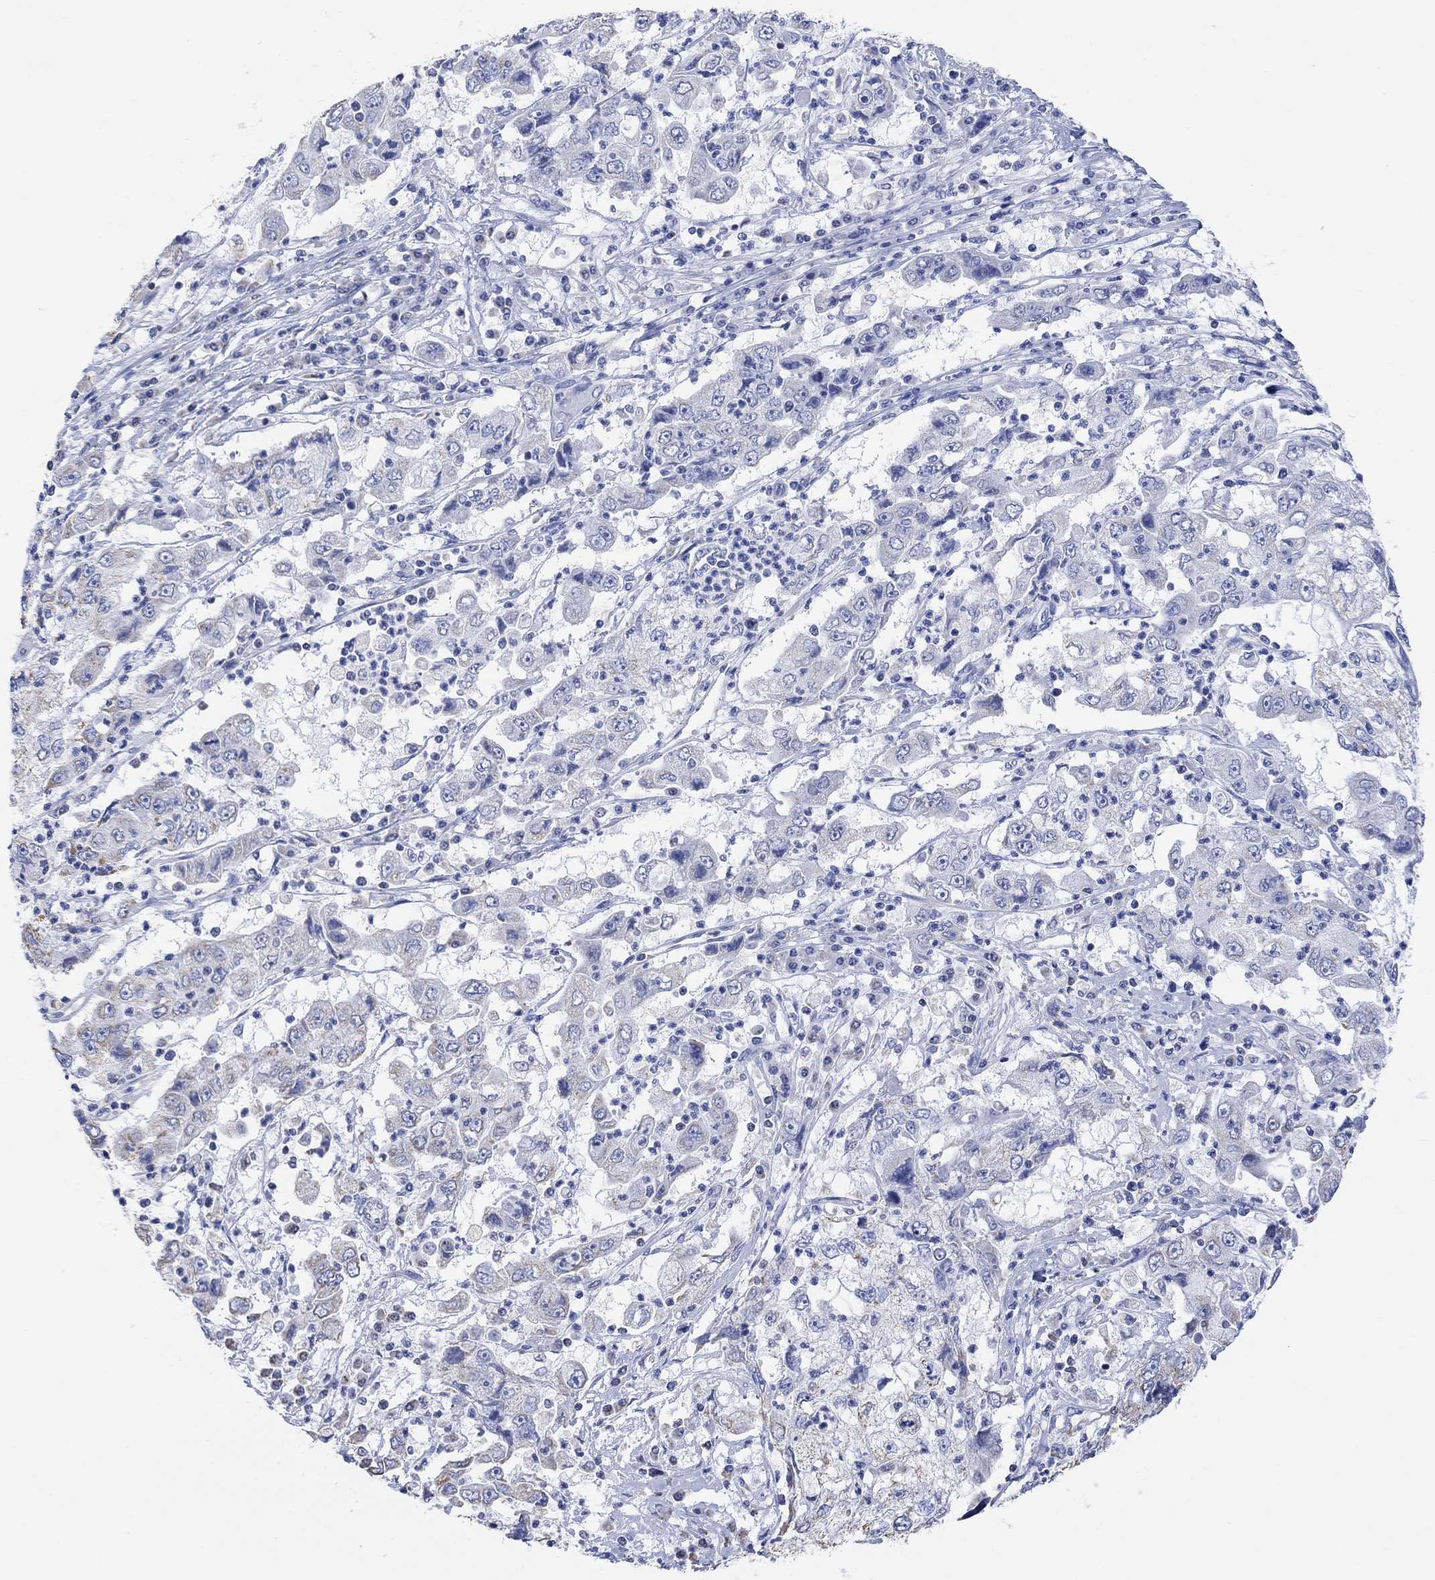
{"staining": {"intensity": "weak", "quantity": "<25%", "location": "cytoplasmic/membranous"}, "tissue": "cervical cancer", "cell_type": "Tumor cells", "image_type": "cancer", "snomed": [{"axis": "morphology", "description": "Squamous cell carcinoma, NOS"}, {"axis": "topography", "description": "Cervix"}], "caption": "This is an immunohistochemistry micrograph of human cervical cancer (squamous cell carcinoma). There is no expression in tumor cells.", "gene": "SYT12", "patient": {"sex": "female", "age": 36}}